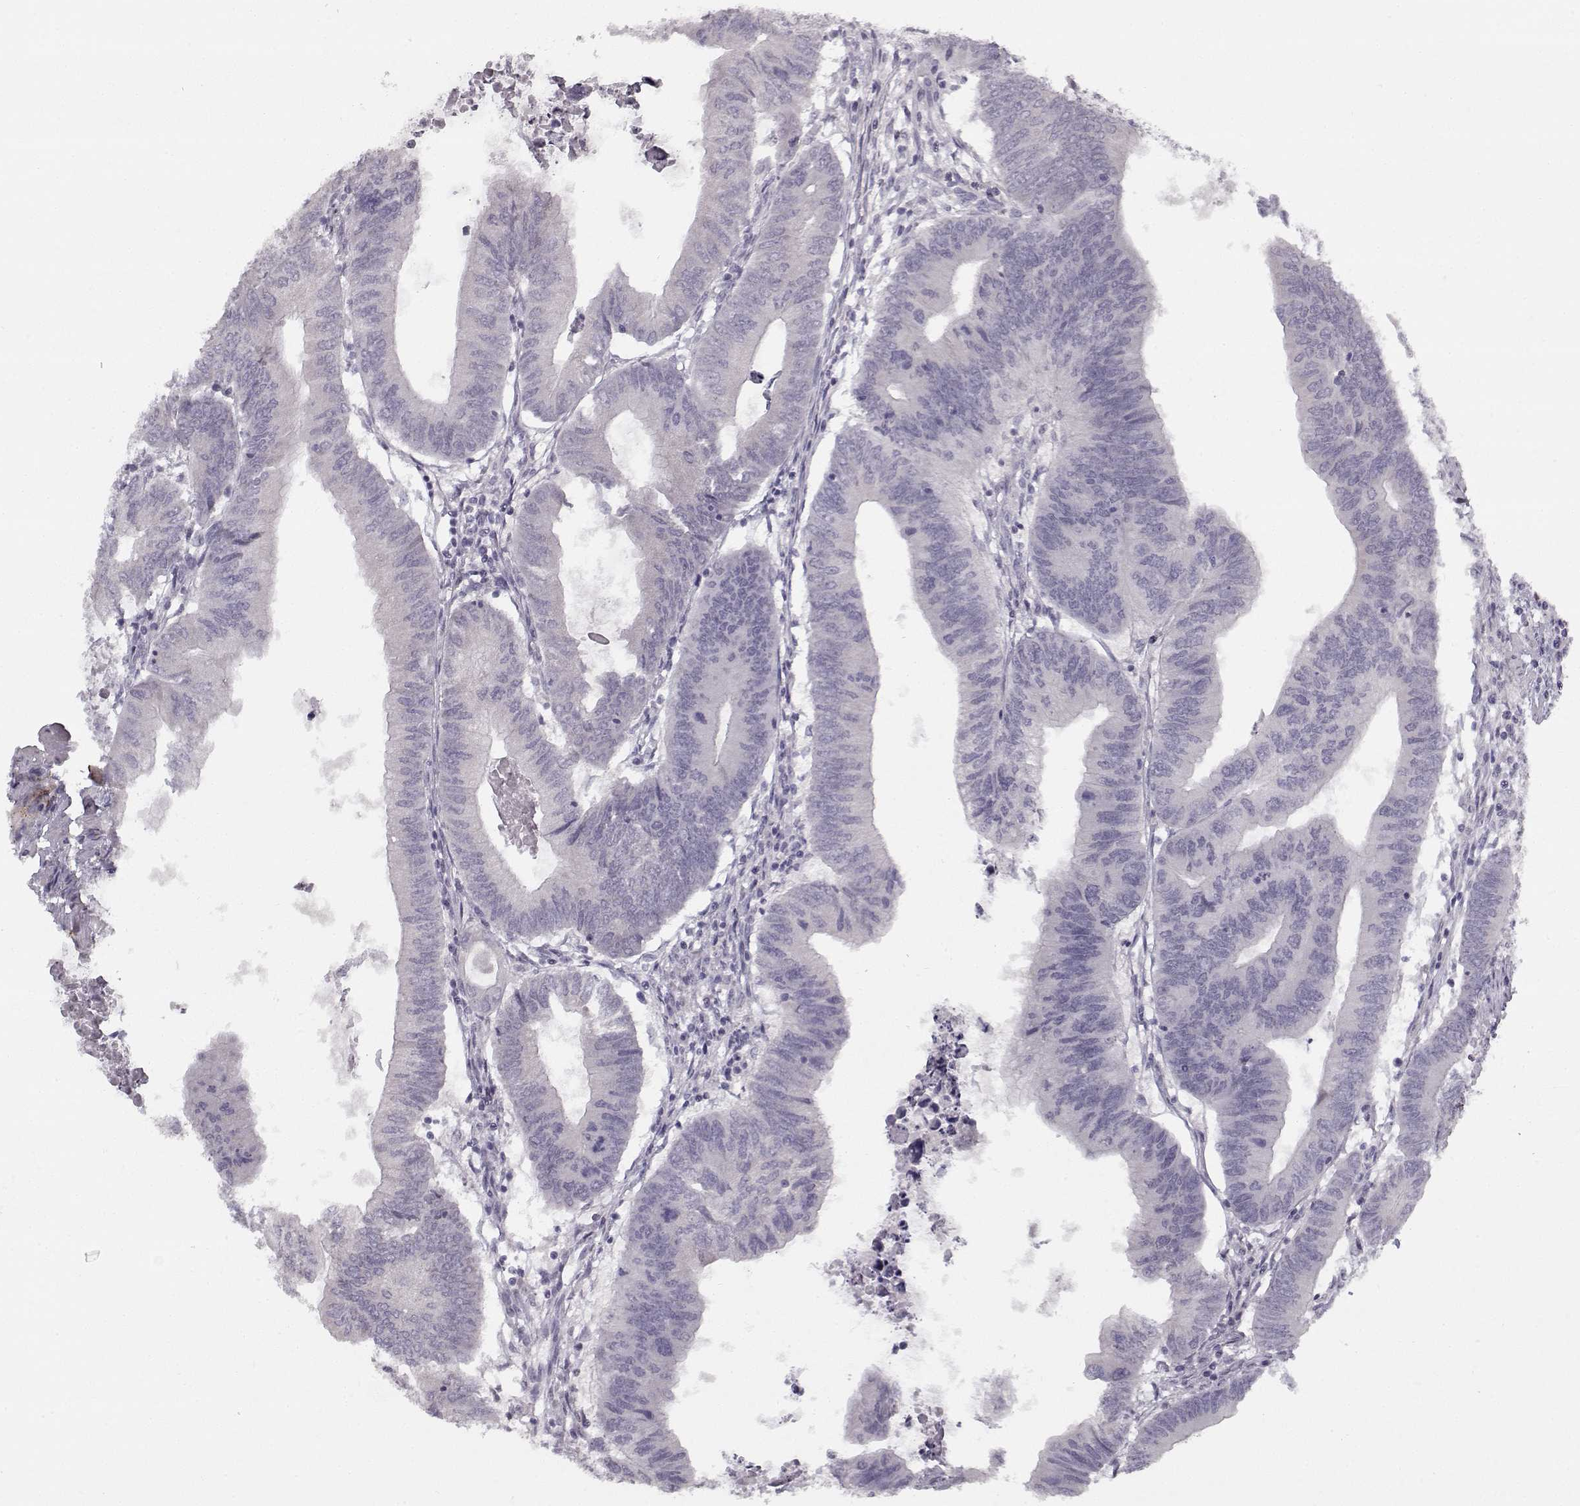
{"staining": {"intensity": "negative", "quantity": "none", "location": "none"}, "tissue": "colorectal cancer", "cell_type": "Tumor cells", "image_type": "cancer", "snomed": [{"axis": "morphology", "description": "Adenocarcinoma, NOS"}, {"axis": "topography", "description": "Colon"}], "caption": "A histopathology image of colorectal adenocarcinoma stained for a protein demonstrates no brown staining in tumor cells. (DAB (3,3'-diaminobenzidine) IHC, high magnification).", "gene": "SNCA", "patient": {"sex": "male", "age": 53}}